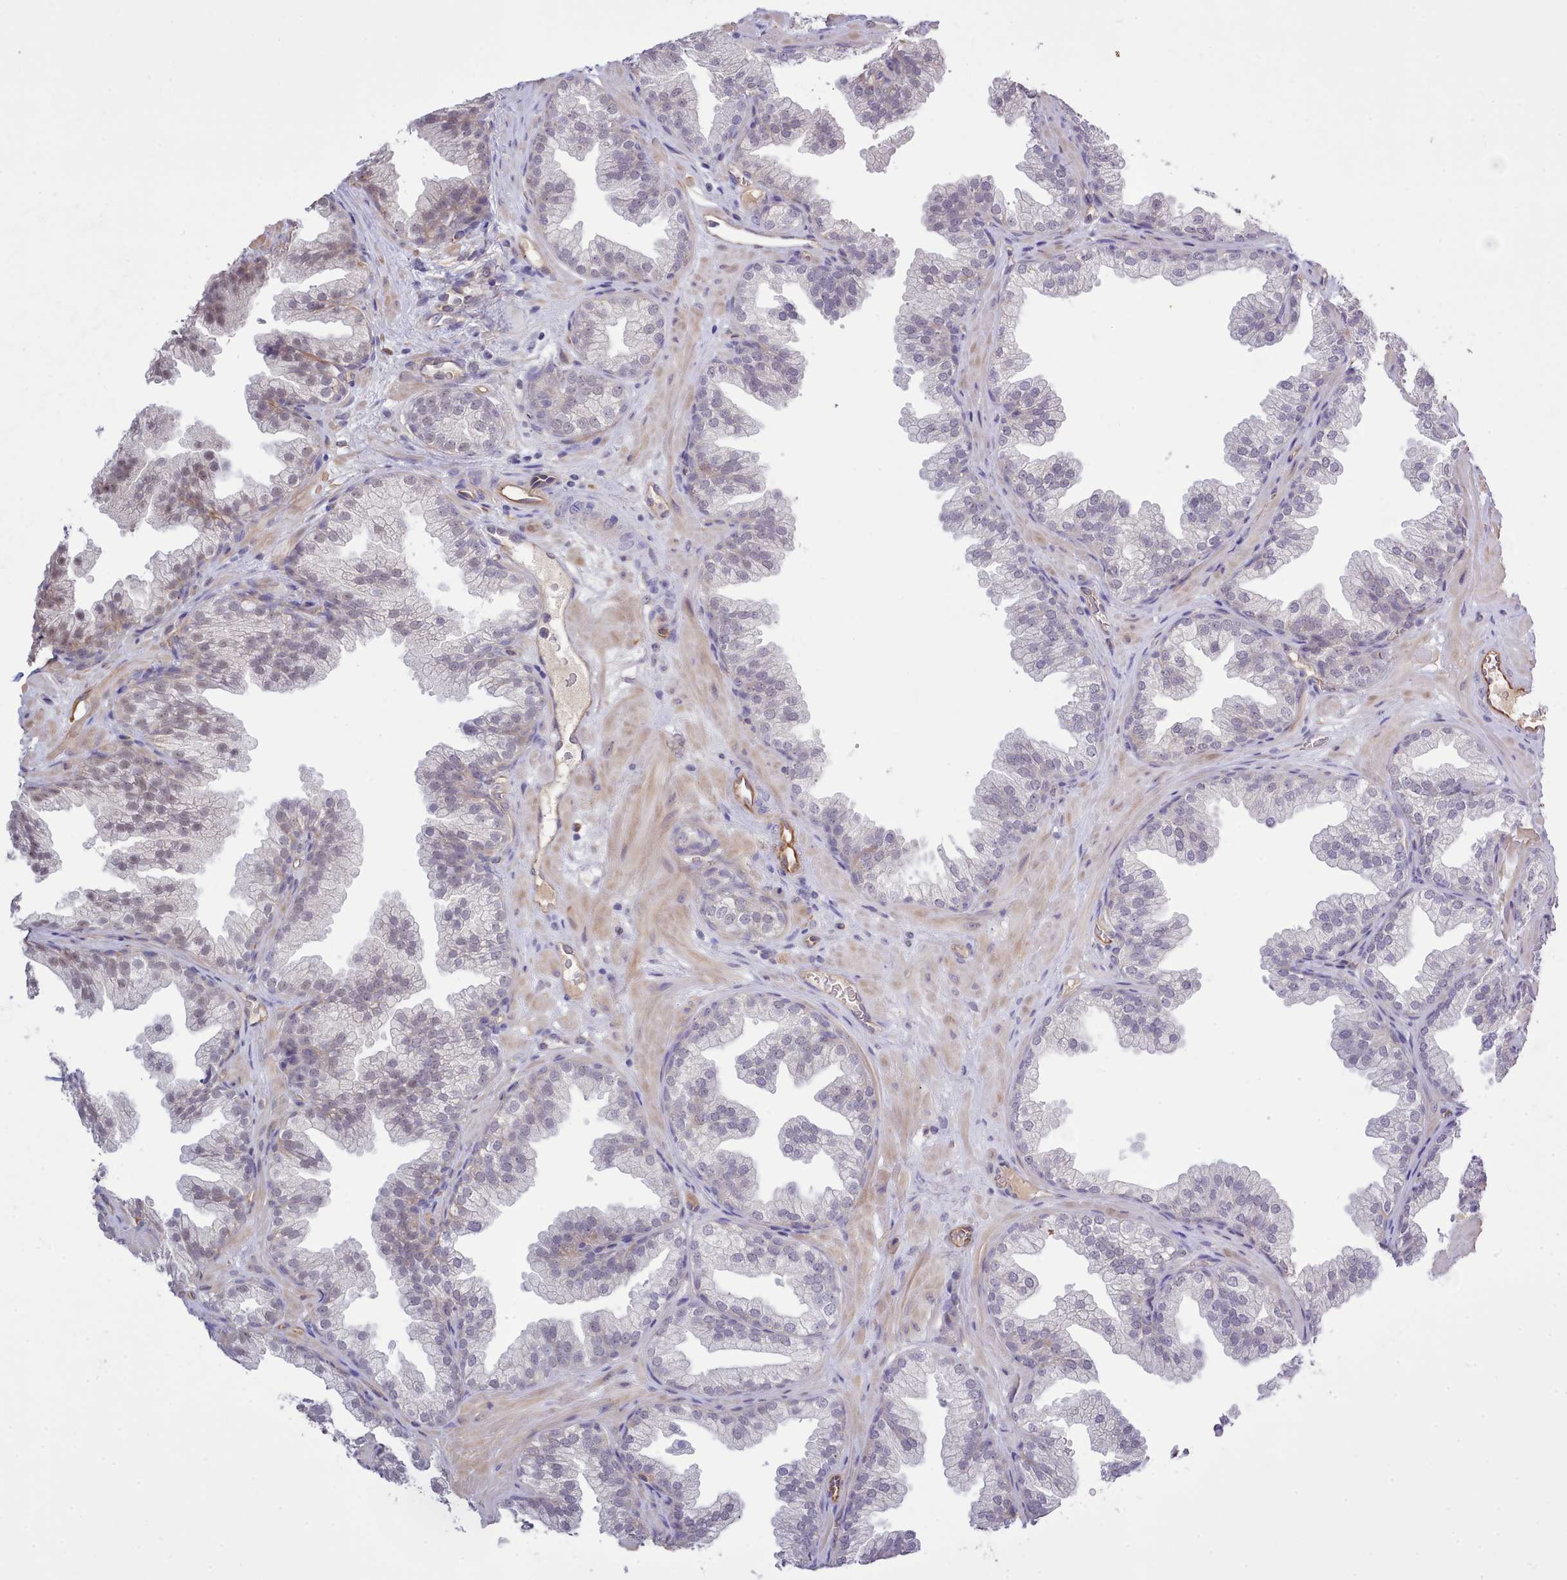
{"staining": {"intensity": "moderate", "quantity": "<25%", "location": "cytoplasmic/membranous"}, "tissue": "prostate", "cell_type": "Glandular cells", "image_type": "normal", "snomed": [{"axis": "morphology", "description": "Normal tissue, NOS"}, {"axis": "topography", "description": "Prostate"}], "caption": "Prostate stained with a brown dye displays moderate cytoplasmic/membranous positive positivity in approximately <25% of glandular cells.", "gene": "ZC3H13", "patient": {"sex": "male", "age": 37}}